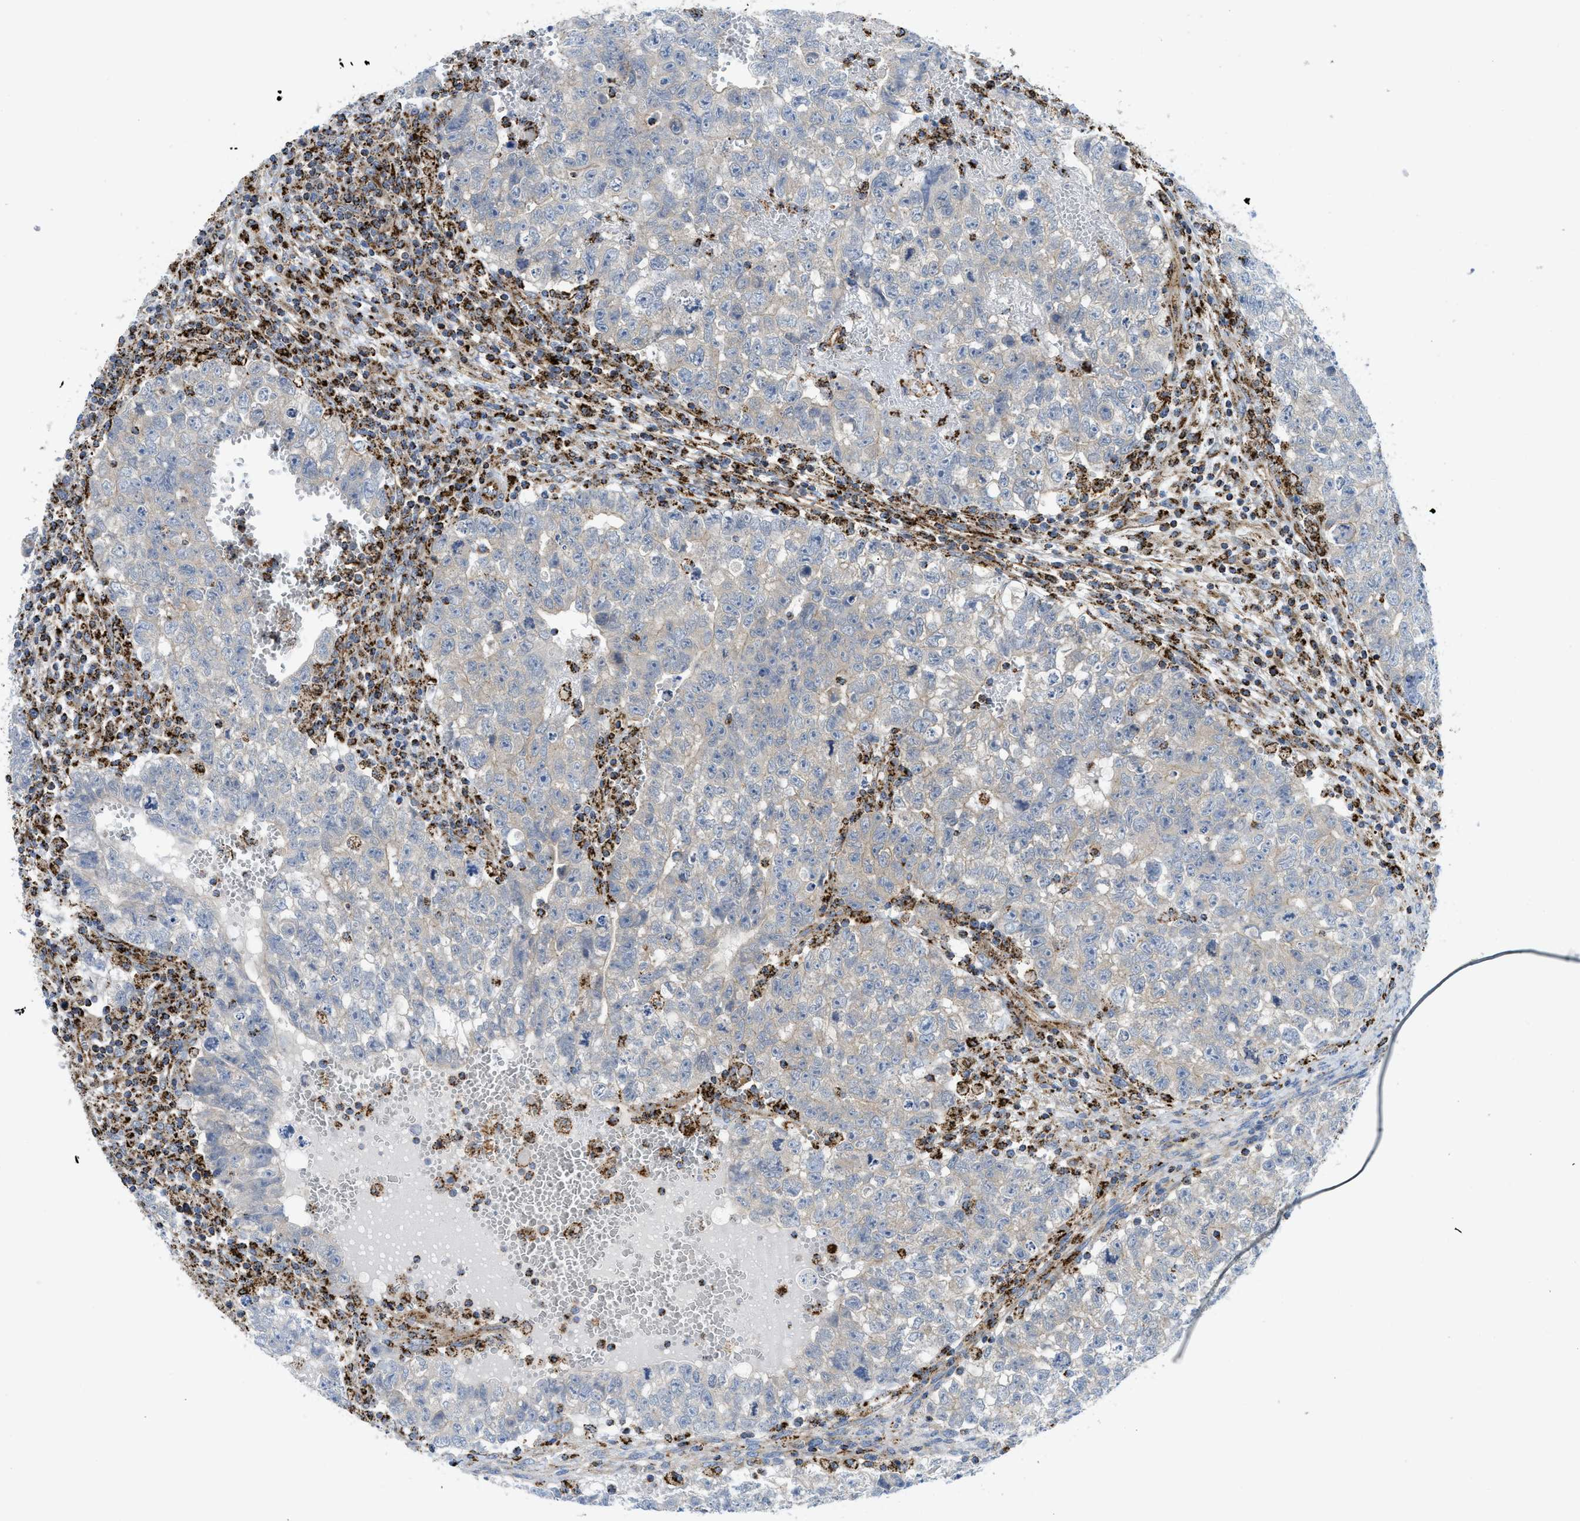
{"staining": {"intensity": "negative", "quantity": "none", "location": "none"}, "tissue": "testis cancer", "cell_type": "Tumor cells", "image_type": "cancer", "snomed": [{"axis": "morphology", "description": "Seminoma, NOS"}, {"axis": "morphology", "description": "Carcinoma, Embryonal, NOS"}, {"axis": "topography", "description": "Testis"}], "caption": "Tumor cells are negative for brown protein staining in seminoma (testis). The staining was performed using DAB to visualize the protein expression in brown, while the nuclei were stained in blue with hematoxylin (Magnification: 20x).", "gene": "SQOR", "patient": {"sex": "male", "age": 38}}